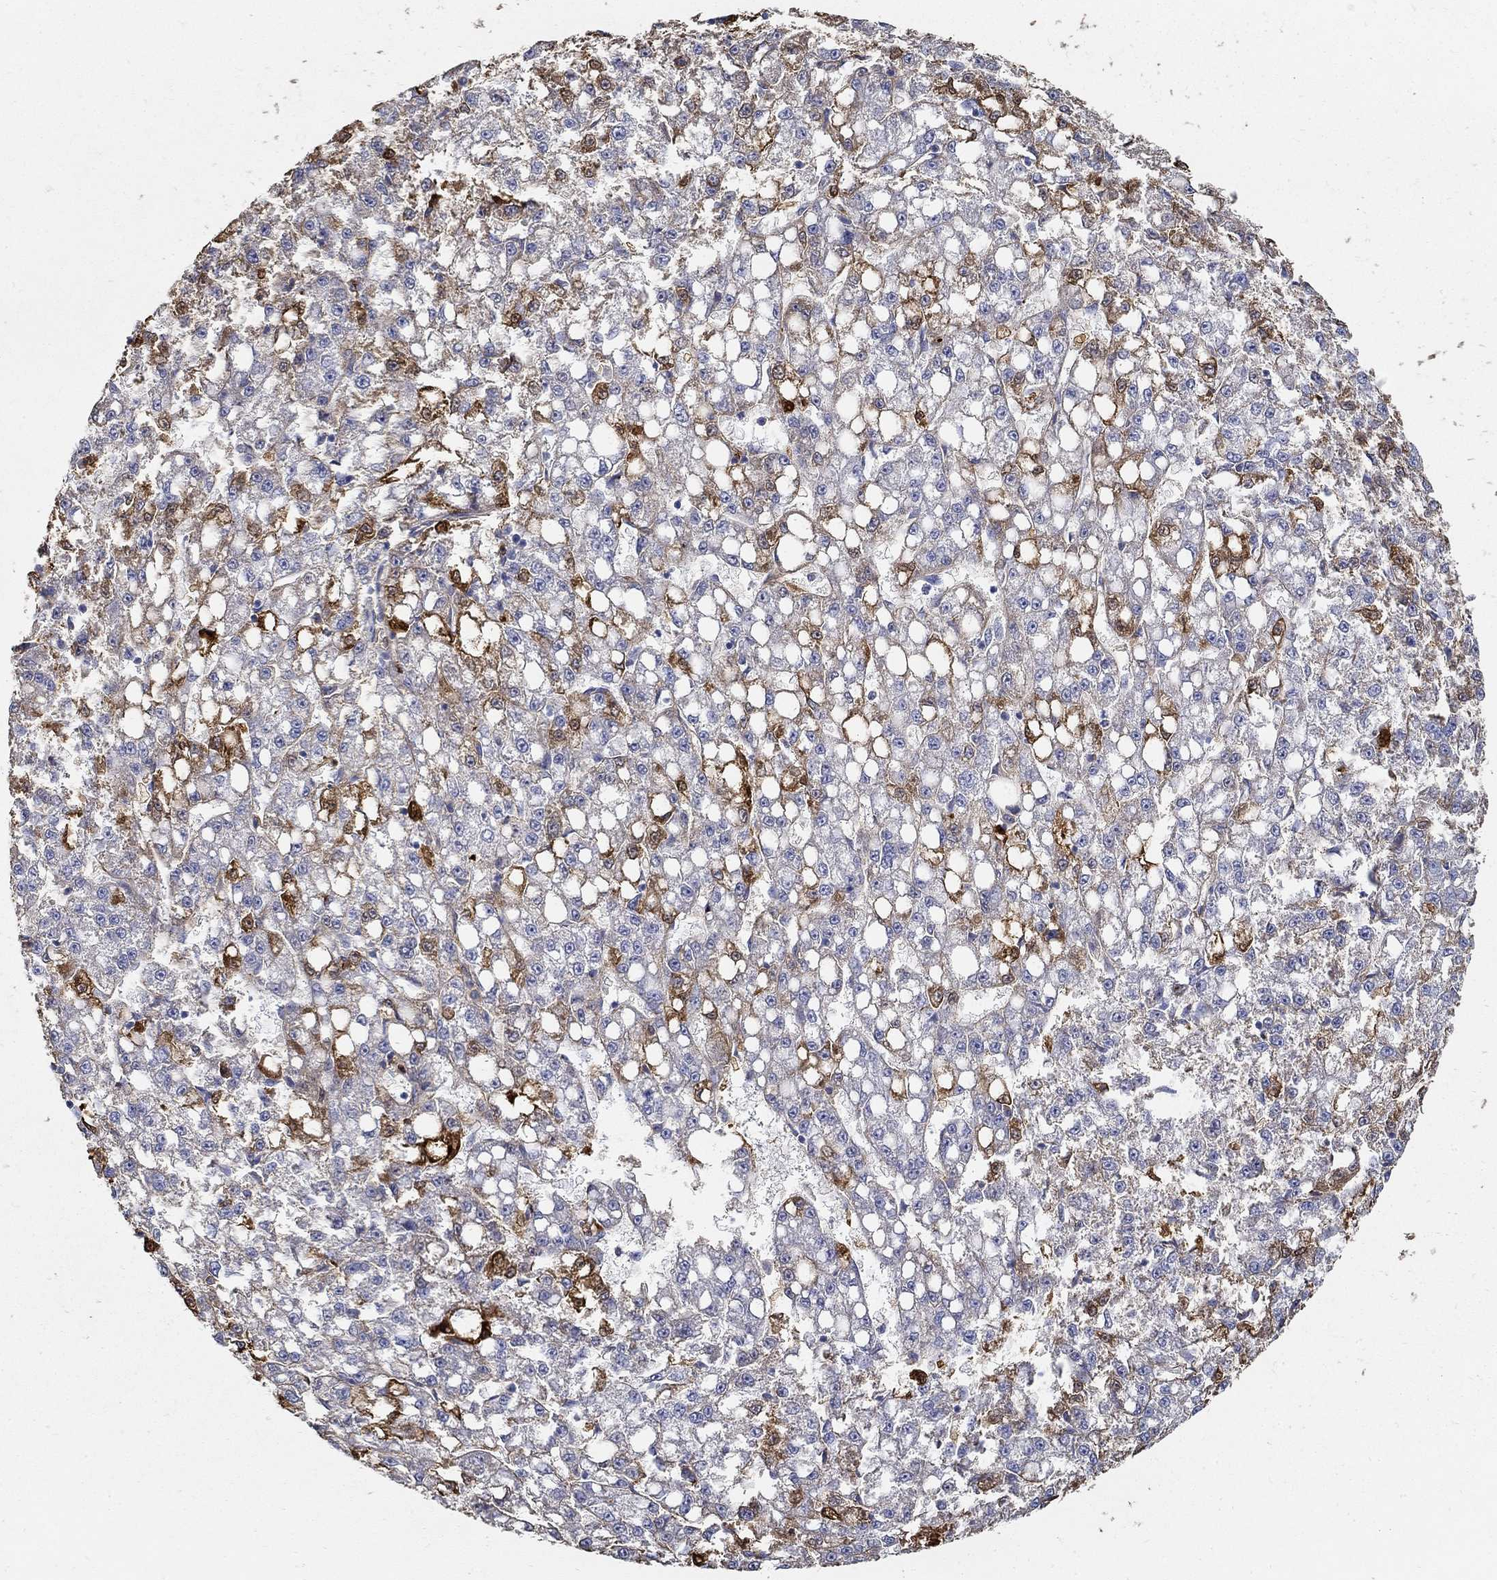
{"staining": {"intensity": "strong", "quantity": "<25%", "location": "cytoplasmic/membranous"}, "tissue": "liver cancer", "cell_type": "Tumor cells", "image_type": "cancer", "snomed": [{"axis": "morphology", "description": "Carcinoma, Hepatocellular, NOS"}, {"axis": "topography", "description": "Liver"}], "caption": "Immunohistochemistry (IHC) photomicrograph of human liver hepatocellular carcinoma stained for a protein (brown), which demonstrates medium levels of strong cytoplasmic/membranous positivity in about <25% of tumor cells.", "gene": "TGFBI", "patient": {"sex": "female", "age": 65}}